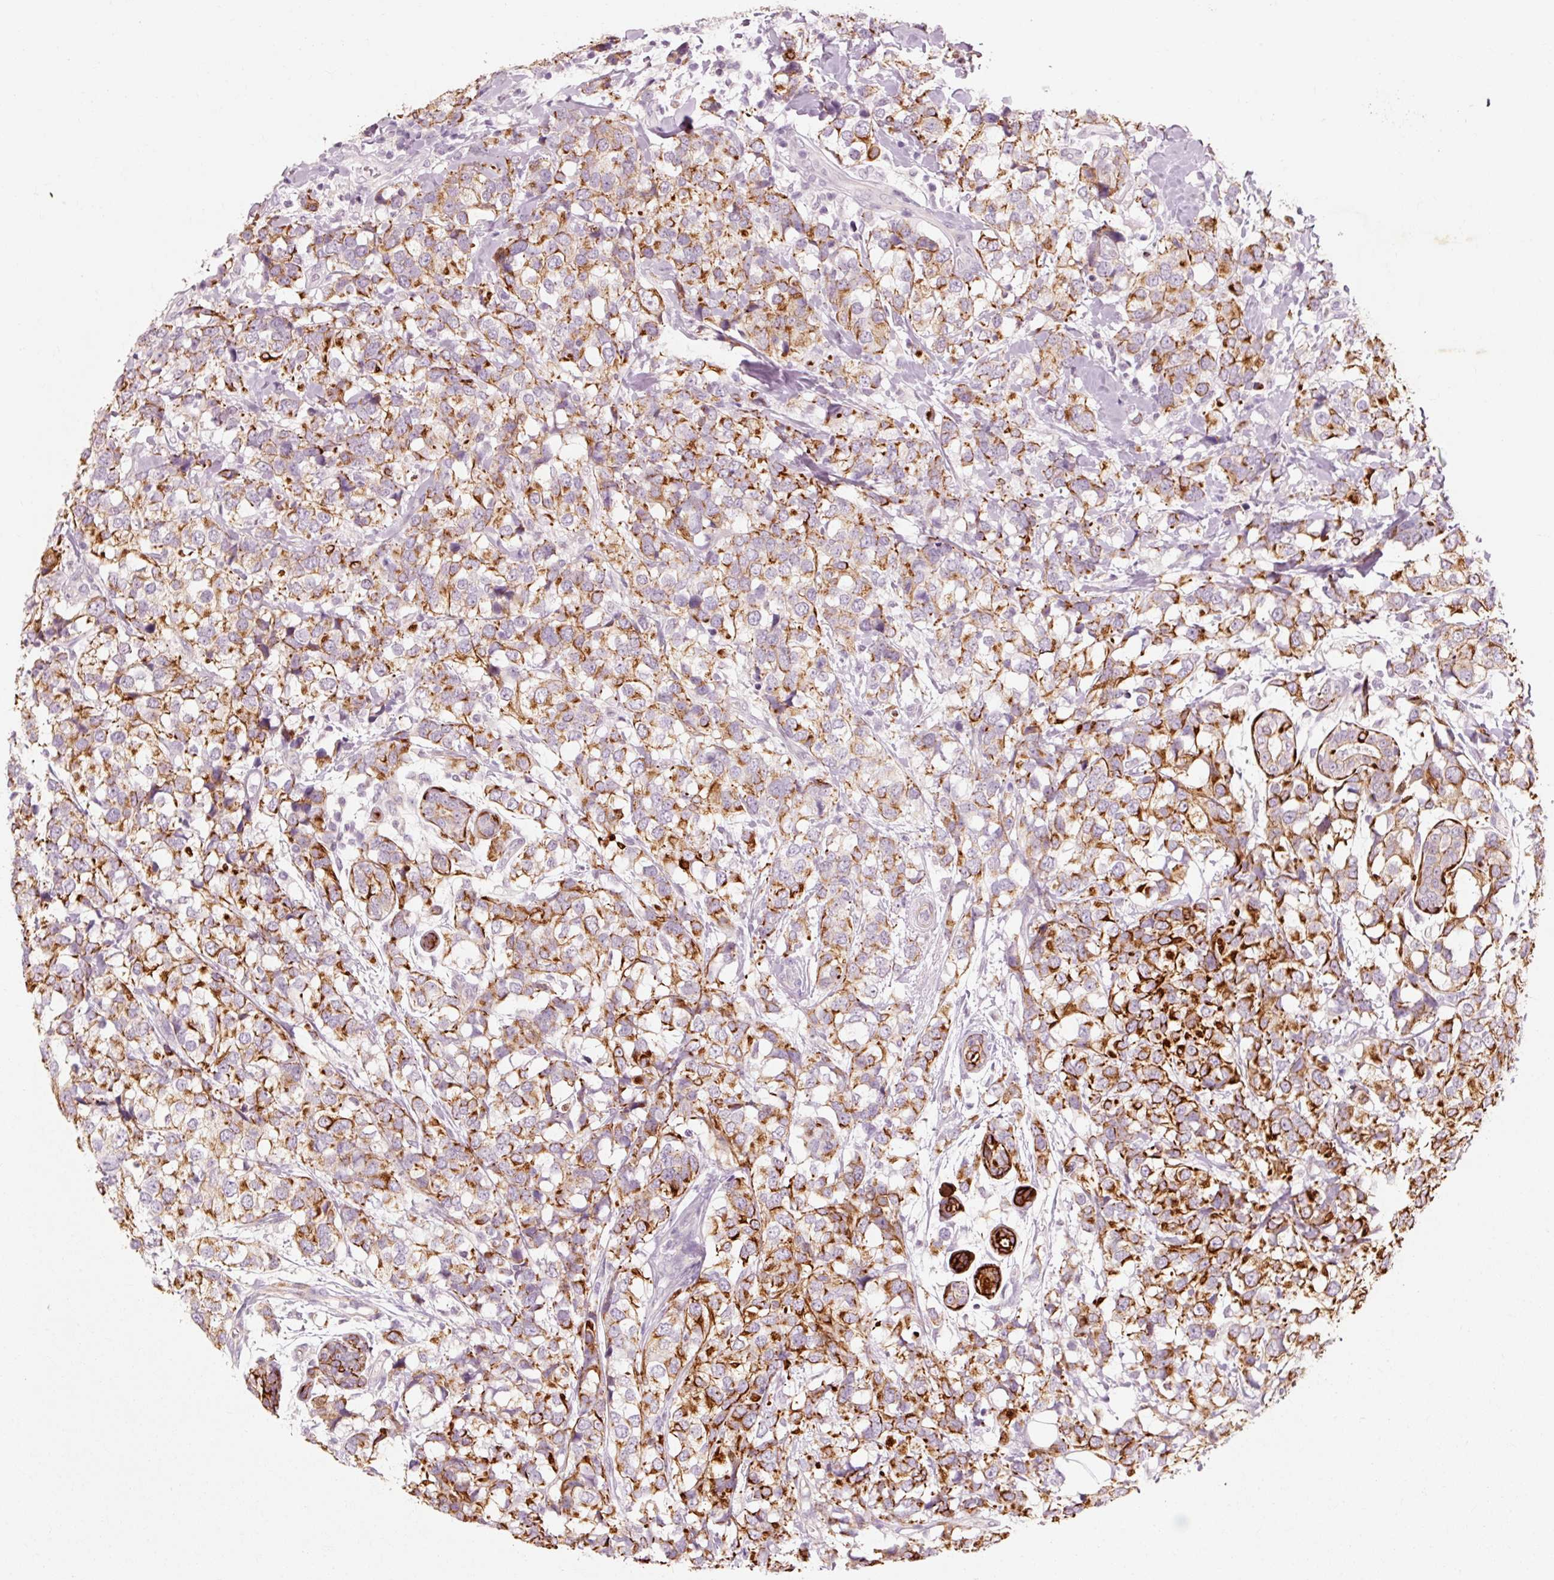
{"staining": {"intensity": "strong", "quantity": "25%-75%", "location": "cytoplasmic/membranous"}, "tissue": "breast cancer", "cell_type": "Tumor cells", "image_type": "cancer", "snomed": [{"axis": "morphology", "description": "Lobular carcinoma"}, {"axis": "topography", "description": "Breast"}], "caption": "Strong cytoplasmic/membranous staining is present in approximately 25%-75% of tumor cells in breast cancer (lobular carcinoma). (DAB (3,3'-diaminobenzidine) IHC, brown staining for protein, blue staining for nuclei).", "gene": "TRIM73", "patient": {"sex": "female", "age": 59}}